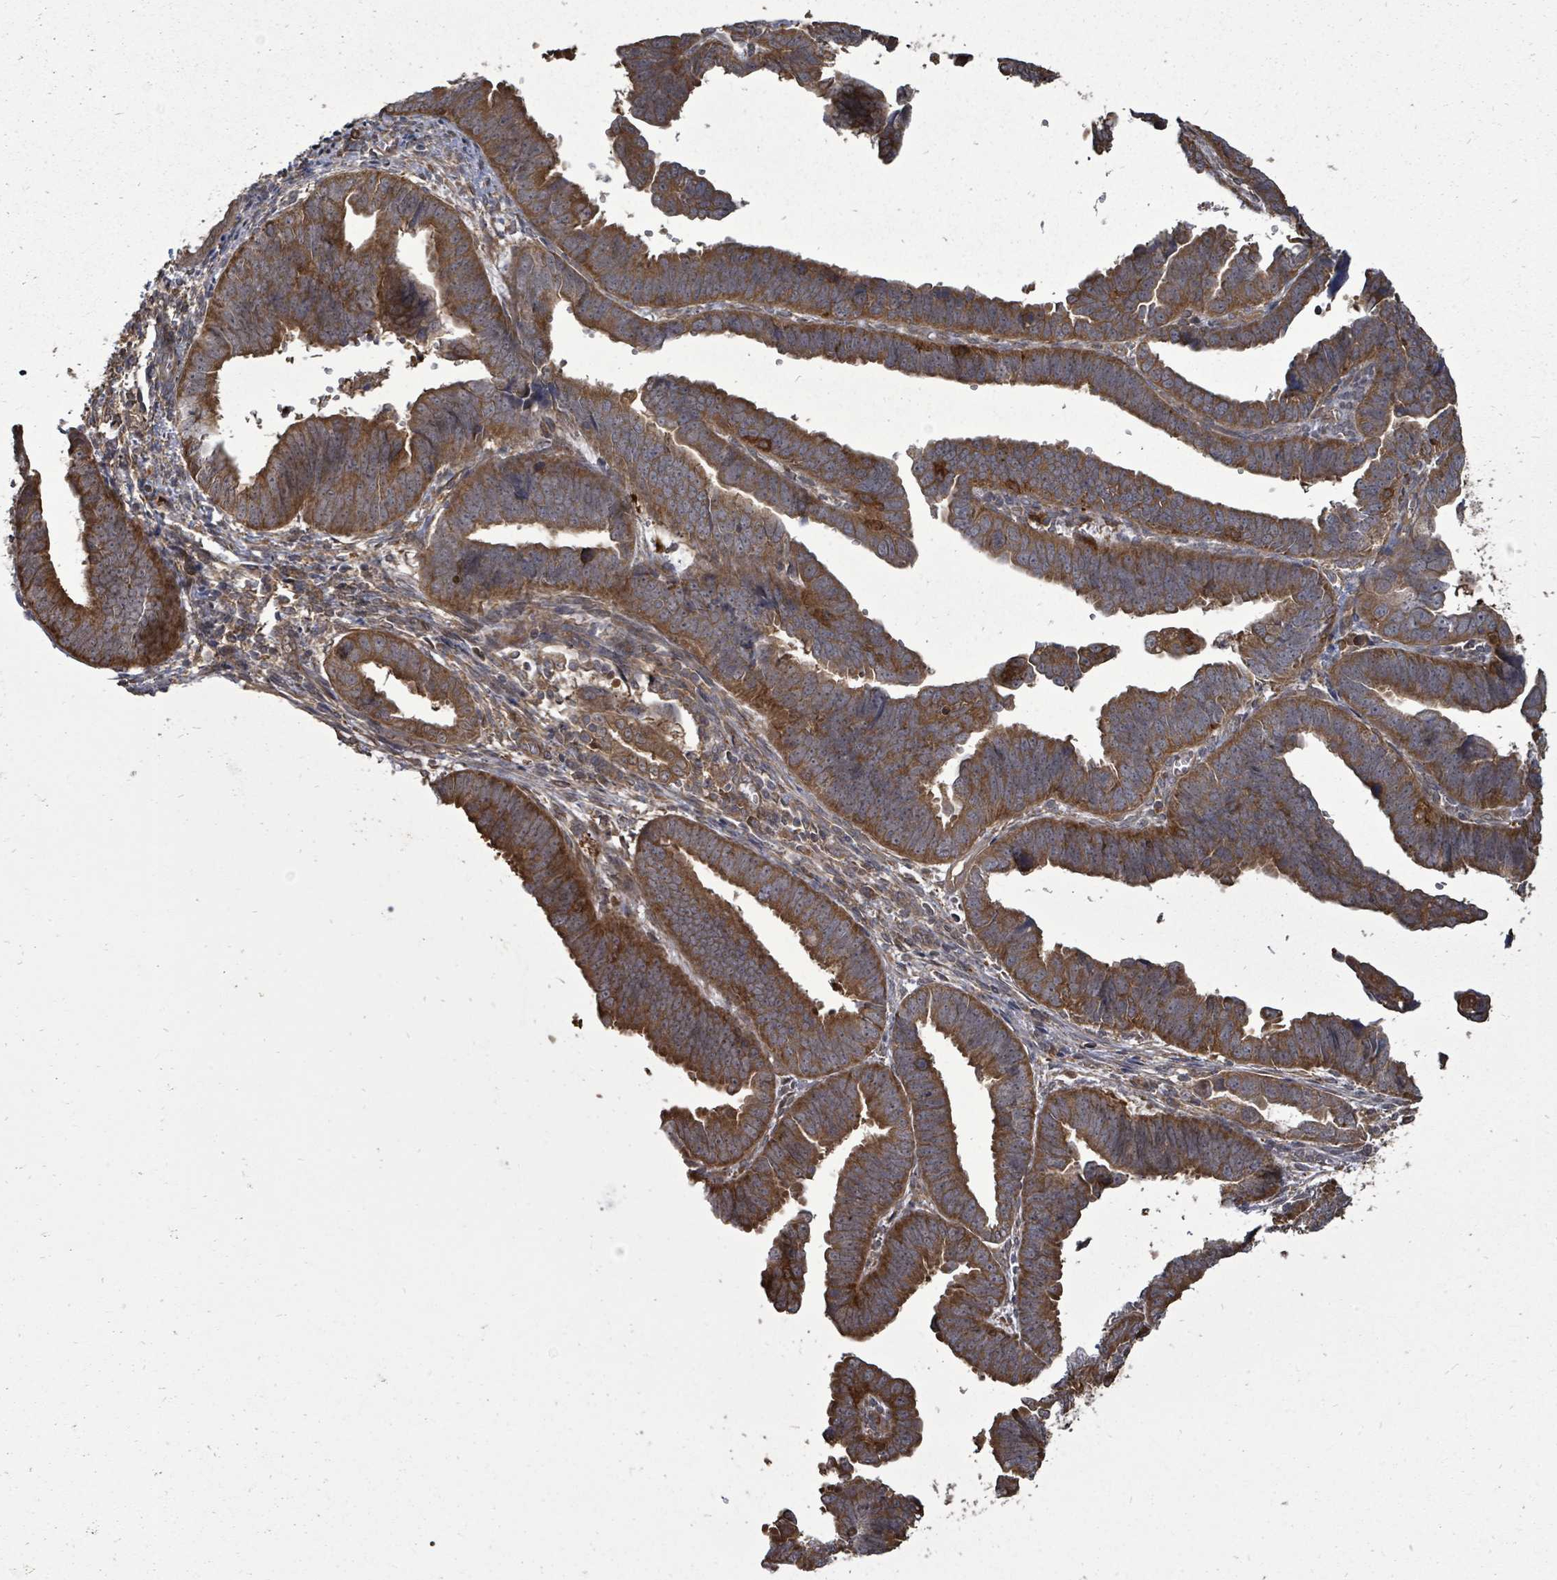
{"staining": {"intensity": "strong", "quantity": ">75%", "location": "cytoplasmic/membranous"}, "tissue": "endometrial cancer", "cell_type": "Tumor cells", "image_type": "cancer", "snomed": [{"axis": "morphology", "description": "Adenocarcinoma, NOS"}, {"axis": "topography", "description": "Endometrium"}], "caption": "Endometrial adenocarcinoma stained with immunohistochemistry (IHC) demonstrates strong cytoplasmic/membranous staining in about >75% of tumor cells.", "gene": "EIF3C", "patient": {"sex": "female", "age": 75}}